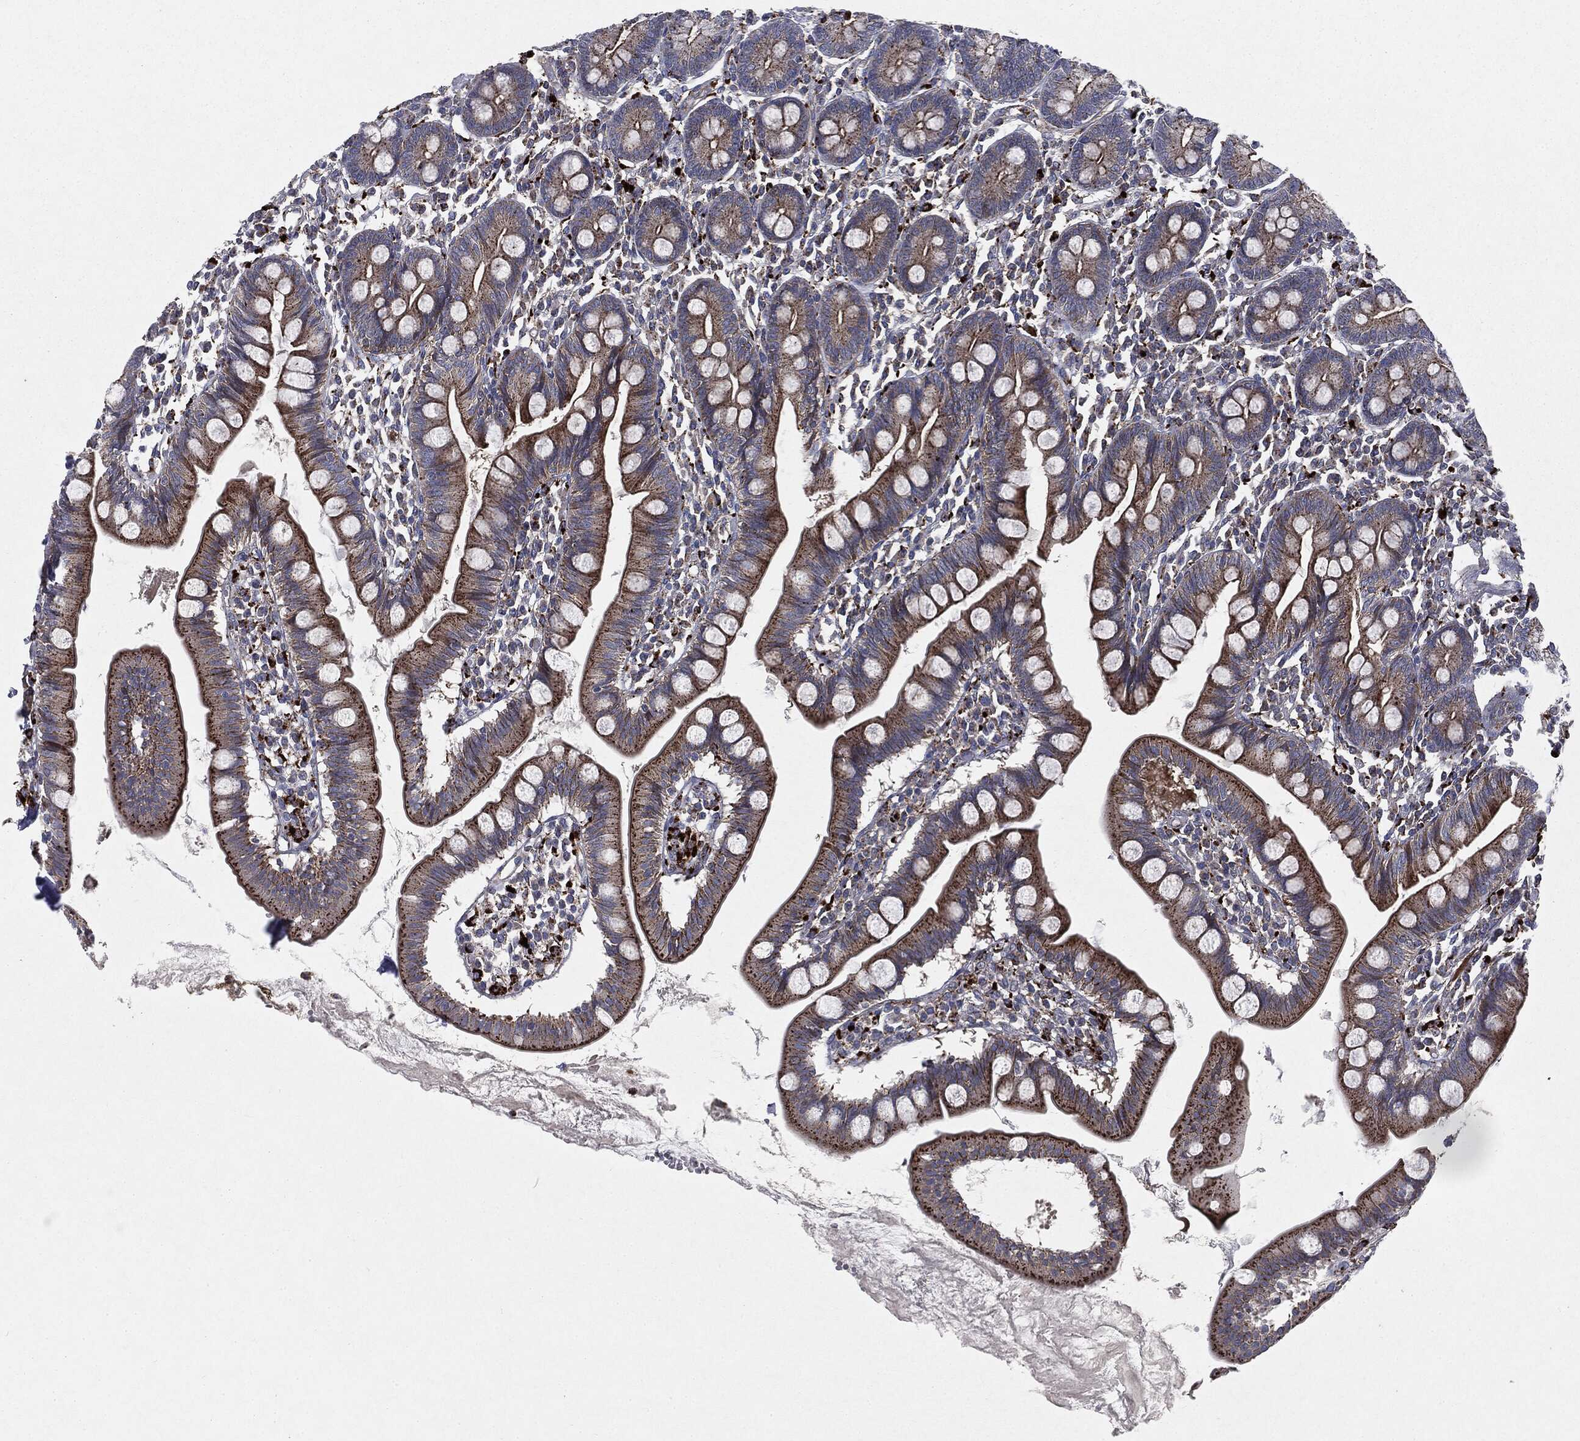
{"staining": {"intensity": "strong", "quantity": ">75%", "location": "cytoplasmic/membranous"}, "tissue": "small intestine", "cell_type": "Glandular cells", "image_type": "normal", "snomed": [{"axis": "morphology", "description": "Normal tissue, NOS"}, {"axis": "topography", "description": "Small intestine"}], "caption": "Brown immunohistochemical staining in normal human small intestine shows strong cytoplasmic/membranous staining in about >75% of glandular cells.", "gene": "CTSA", "patient": {"sex": "male", "age": 88}}